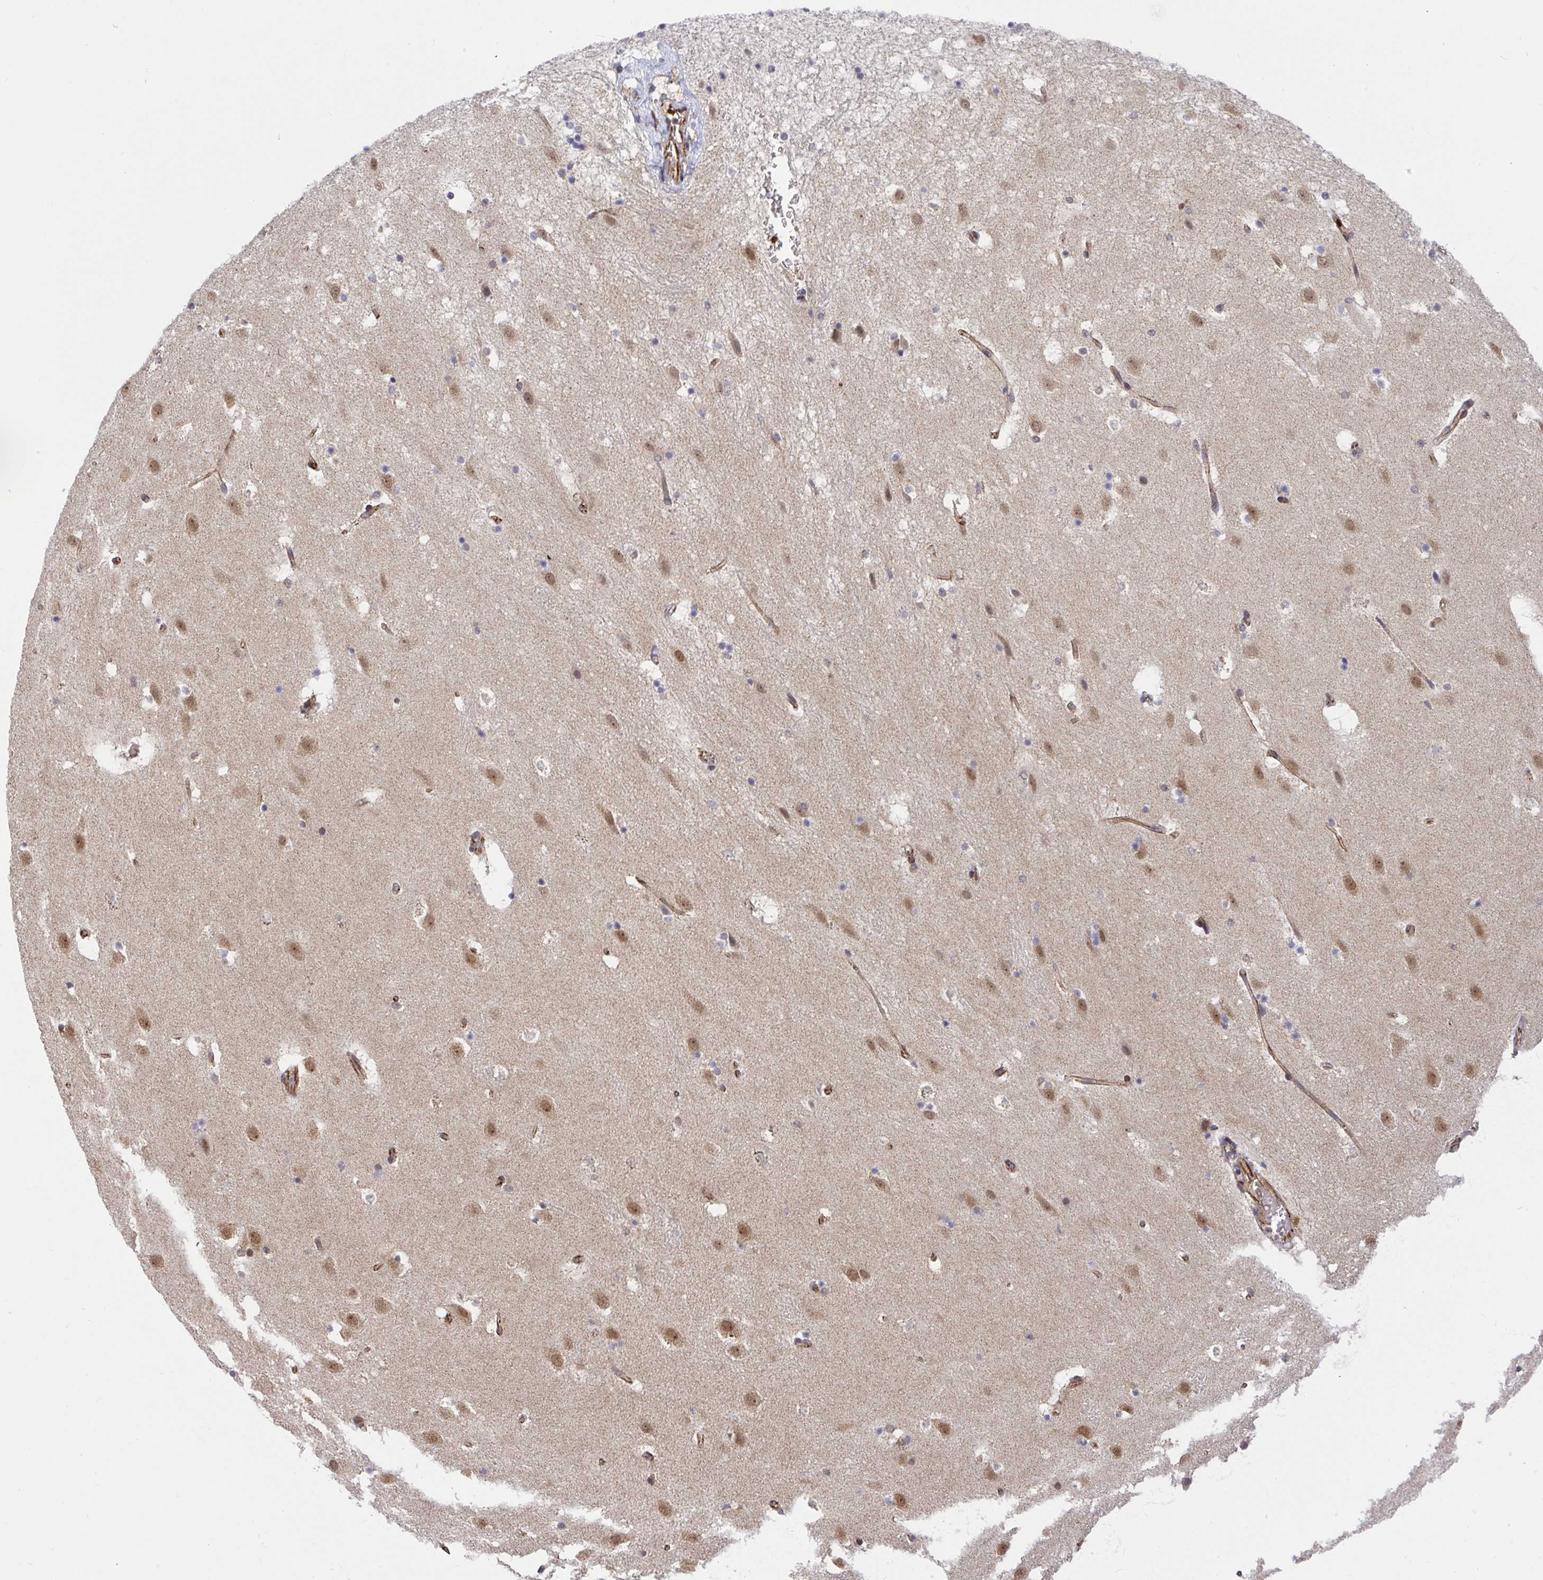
{"staining": {"intensity": "weak", "quantity": "<25%", "location": "nuclear"}, "tissue": "caudate", "cell_type": "Glial cells", "image_type": "normal", "snomed": [{"axis": "morphology", "description": "Normal tissue, NOS"}, {"axis": "topography", "description": "Lateral ventricle wall"}], "caption": "This is an immunohistochemistry (IHC) histopathology image of normal human caudate. There is no expression in glial cells.", "gene": "PPP1CA", "patient": {"sex": "male", "age": 37}}